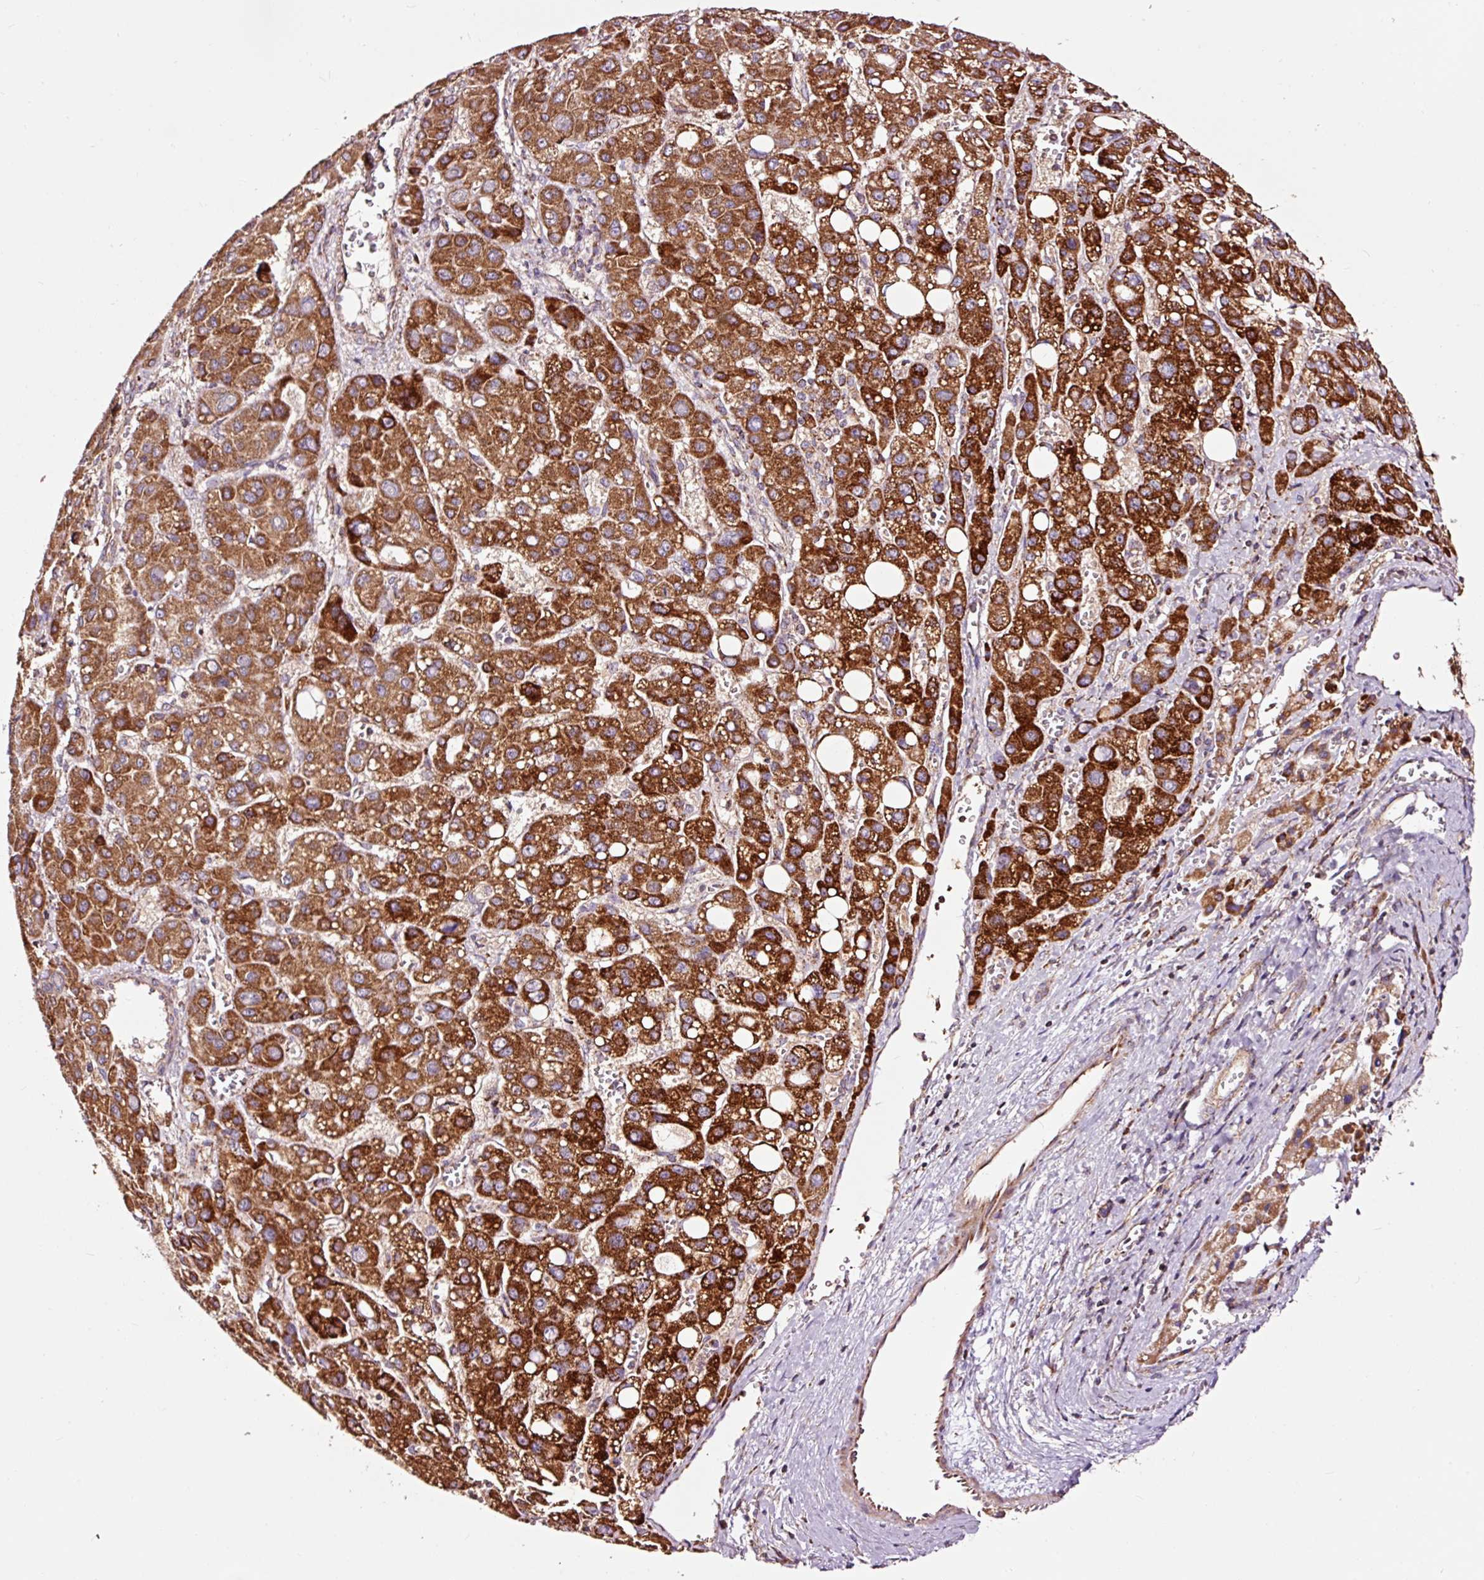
{"staining": {"intensity": "strong", "quantity": ">75%", "location": "cytoplasmic/membranous"}, "tissue": "liver cancer", "cell_type": "Tumor cells", "image_type": "cancer", "snomed": [{"axis": "morphology", "description": "Carcinoma, Hepatocellular, NOS"}, {"axis": "topography", "description": "Liver"}], "caption": "Protein analysis of liver cancer tissue reveals strong cytoplasmic/membranous staining in approximately >75% of tumor cells.", "gene": "TPM1", "patient": {"sex": "male", "age": 55}}